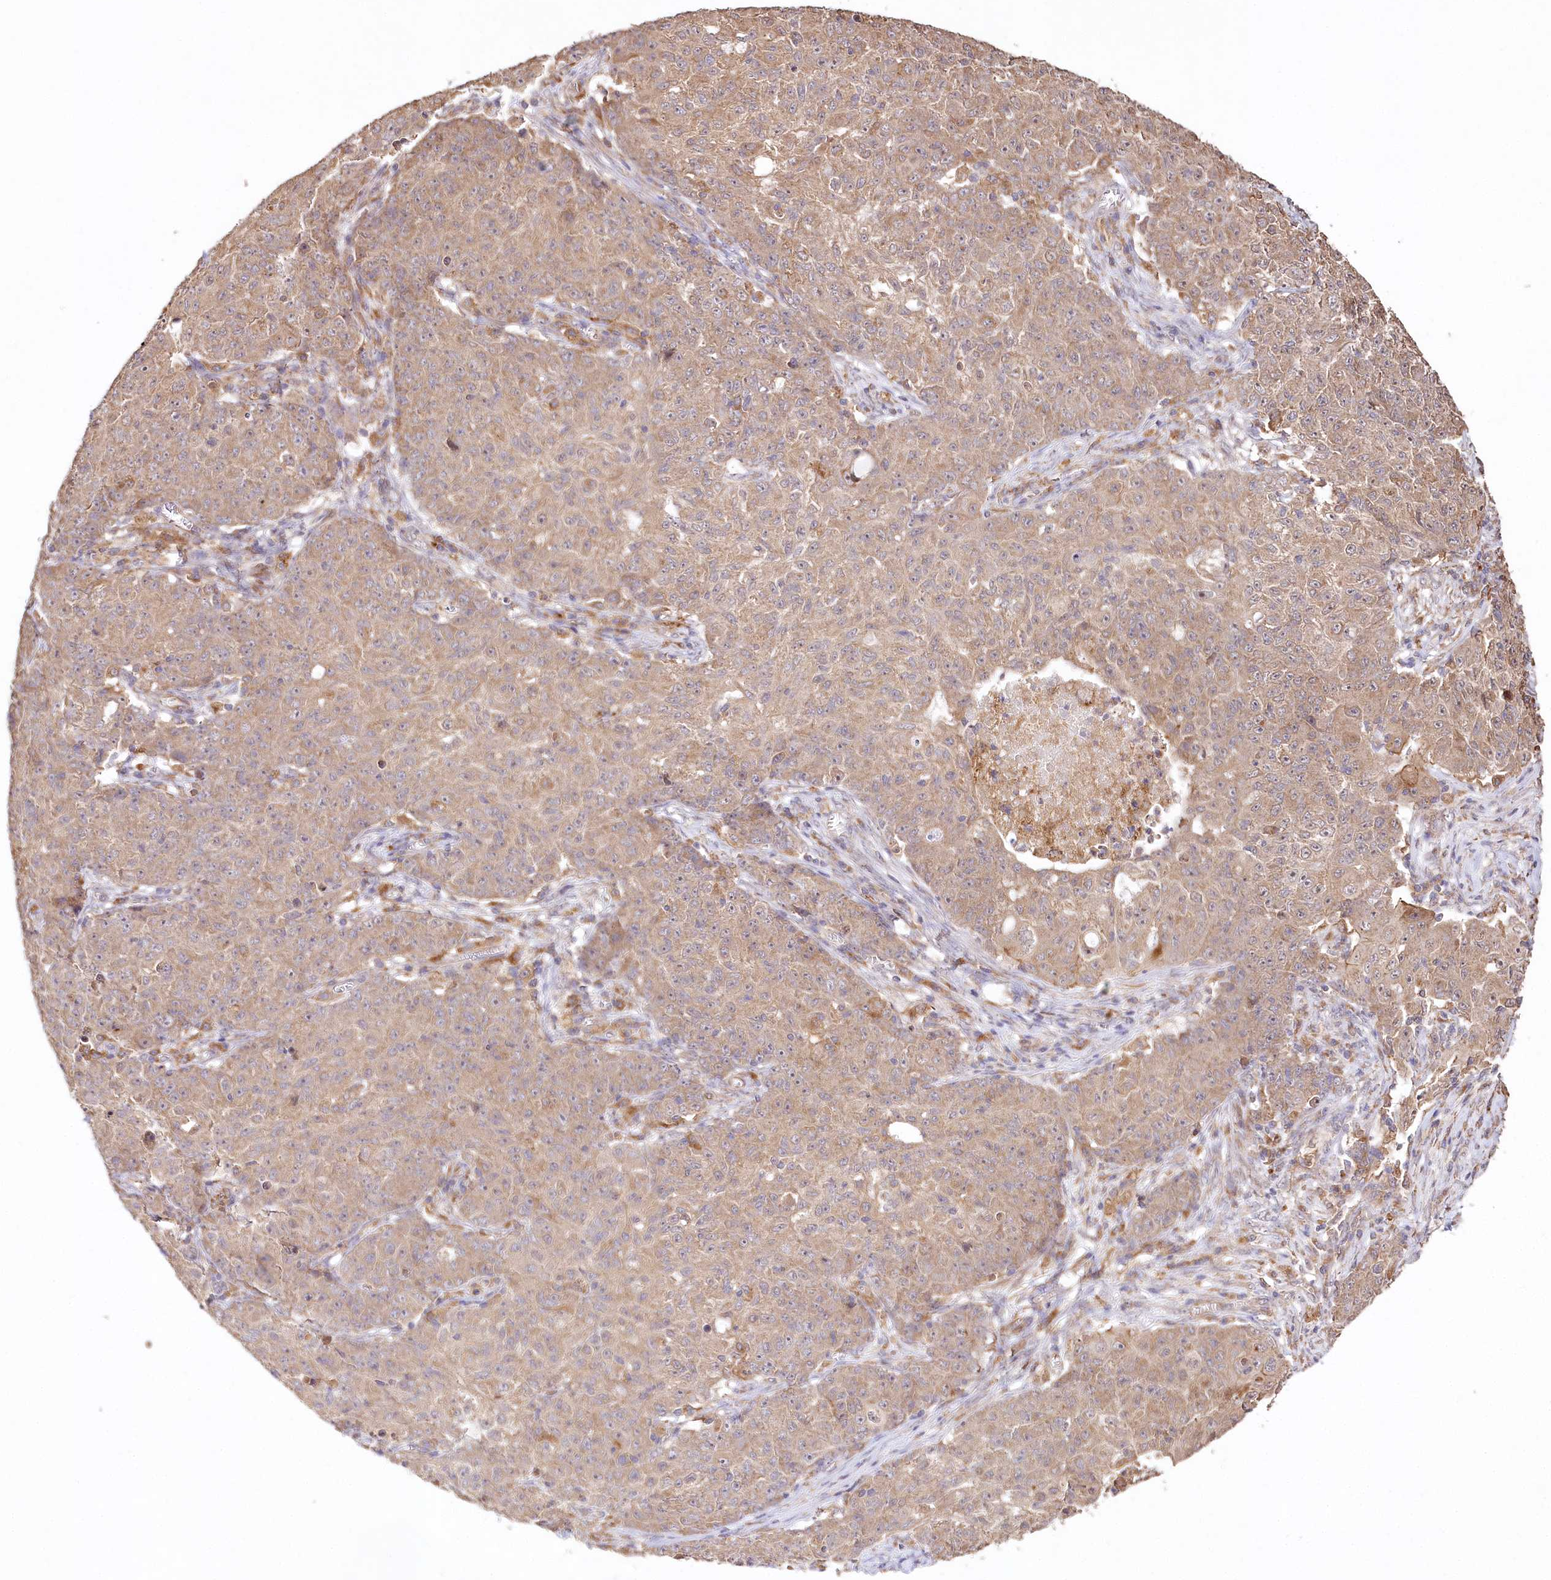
{"staining": {"intensity": "moderate", "quantity": ">75%", "location": "cytoplasmic/membranous"}, "tissue": "ovarian cancer", "cell_type": "Tumor cells", "image_type": "cancer", "snomed": [{"axis": "morphology", "description": "Carcinoma, endometroid"}, {"axis": "topography", "description": "Ovary"}], "caption": "IHC of human endometroid carcinoma (ovarian) demonstrates medium levels of moderate cytoplasmic/membranous expression in about >75% of tumor cells.", "gene": "DMXL1", "patient": {"sex": "female", "age": 42}}